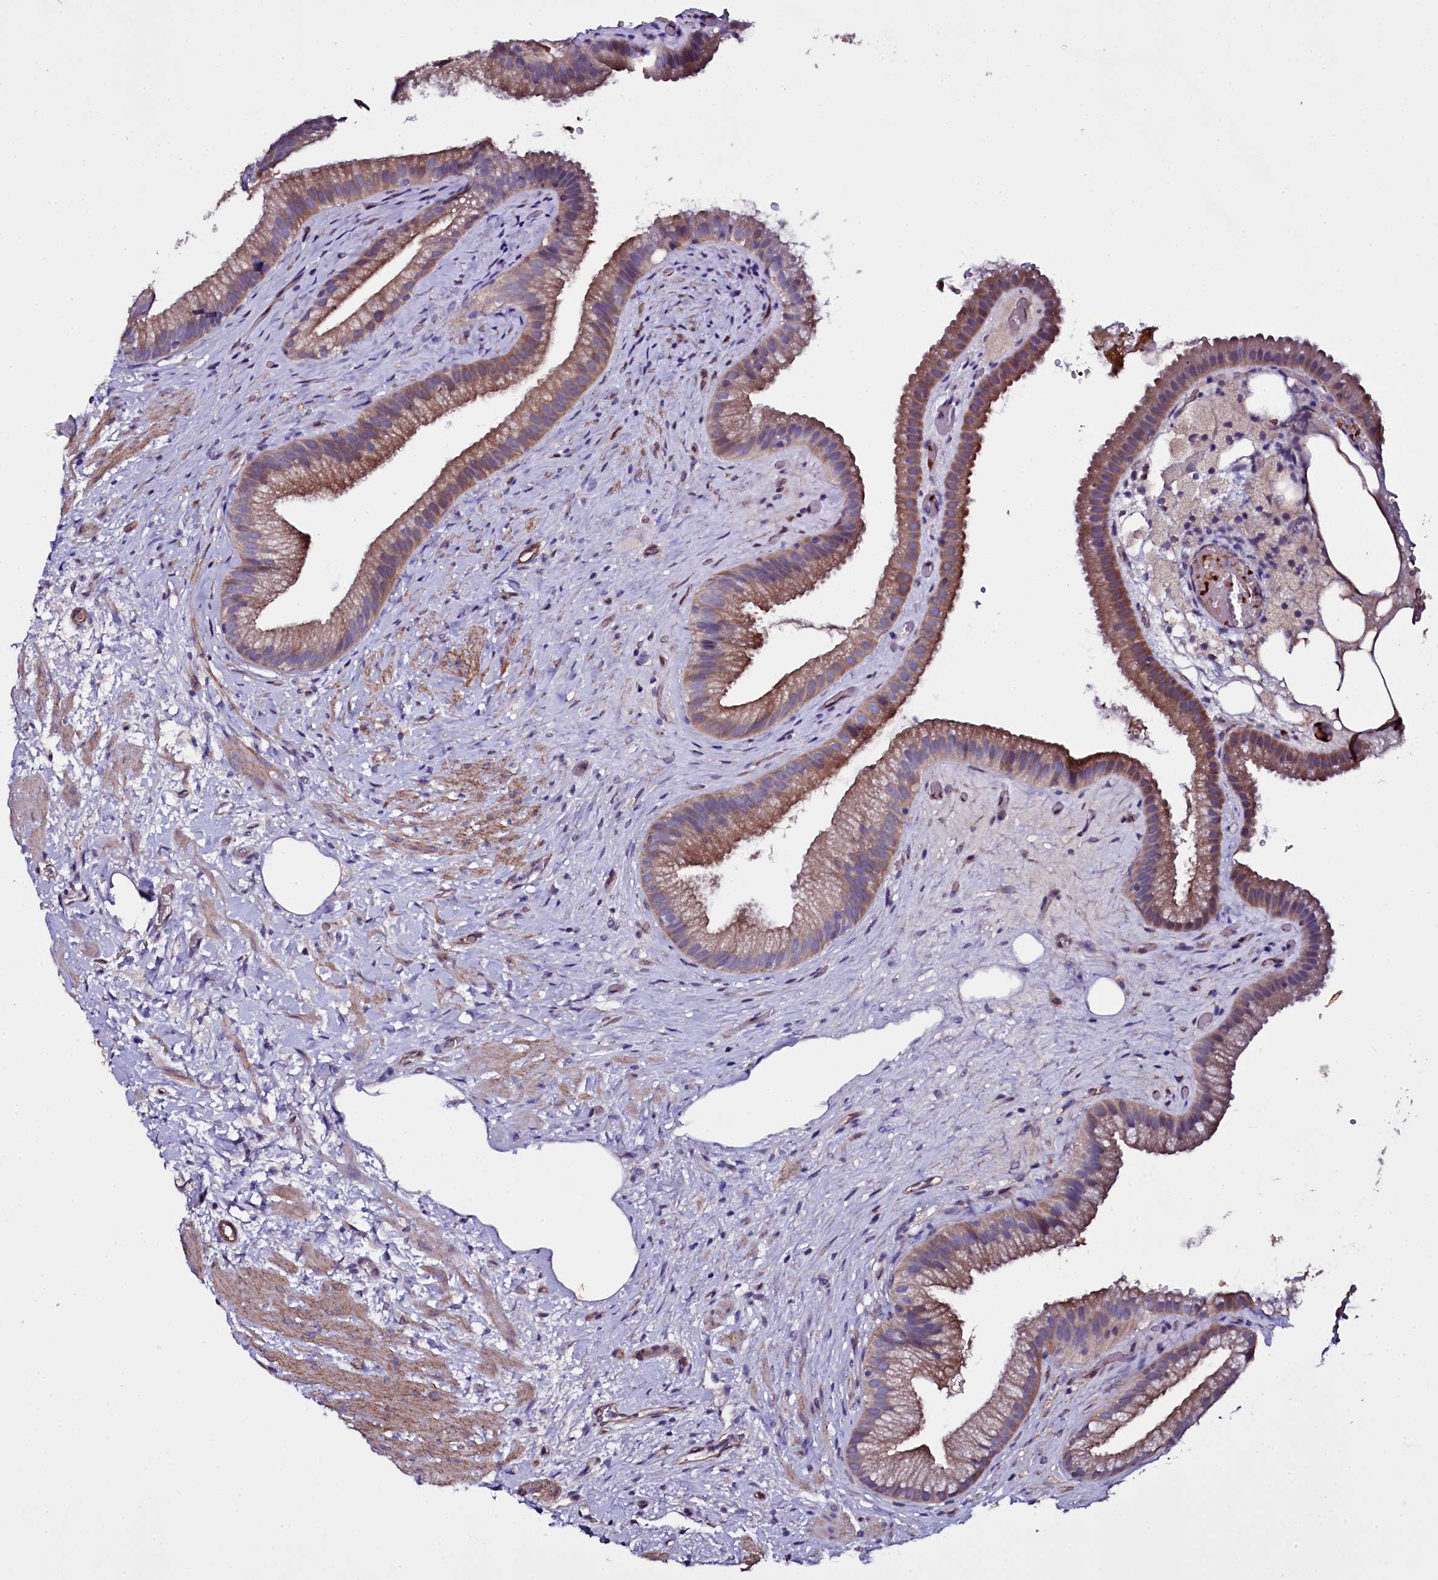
{"staining": {"intensity": "strong", "quantity": ">75%", "location": "cytoplasmic/membranous"}, "tissue": "gallbladder", "cell_type": "Glandular cells", "image_type": "normal", "snomed": [{"axis": "morphology", "description": "Normal tissue, NOS"}, {"axis": "morphology", "description": "Inflammation, NOS"}, {"axis": "topography", "description": "Gallbladder"}], "caption": "High-power microscopy captured an immunohistochemistry (IHC) photomicrograph of benign gallbladder, revealing strong cytoplasmic/membranous expression in approximately >75% of glandular cells.", "gene": "MEX3C", "patient": {"sex": "male", "age": 51}}